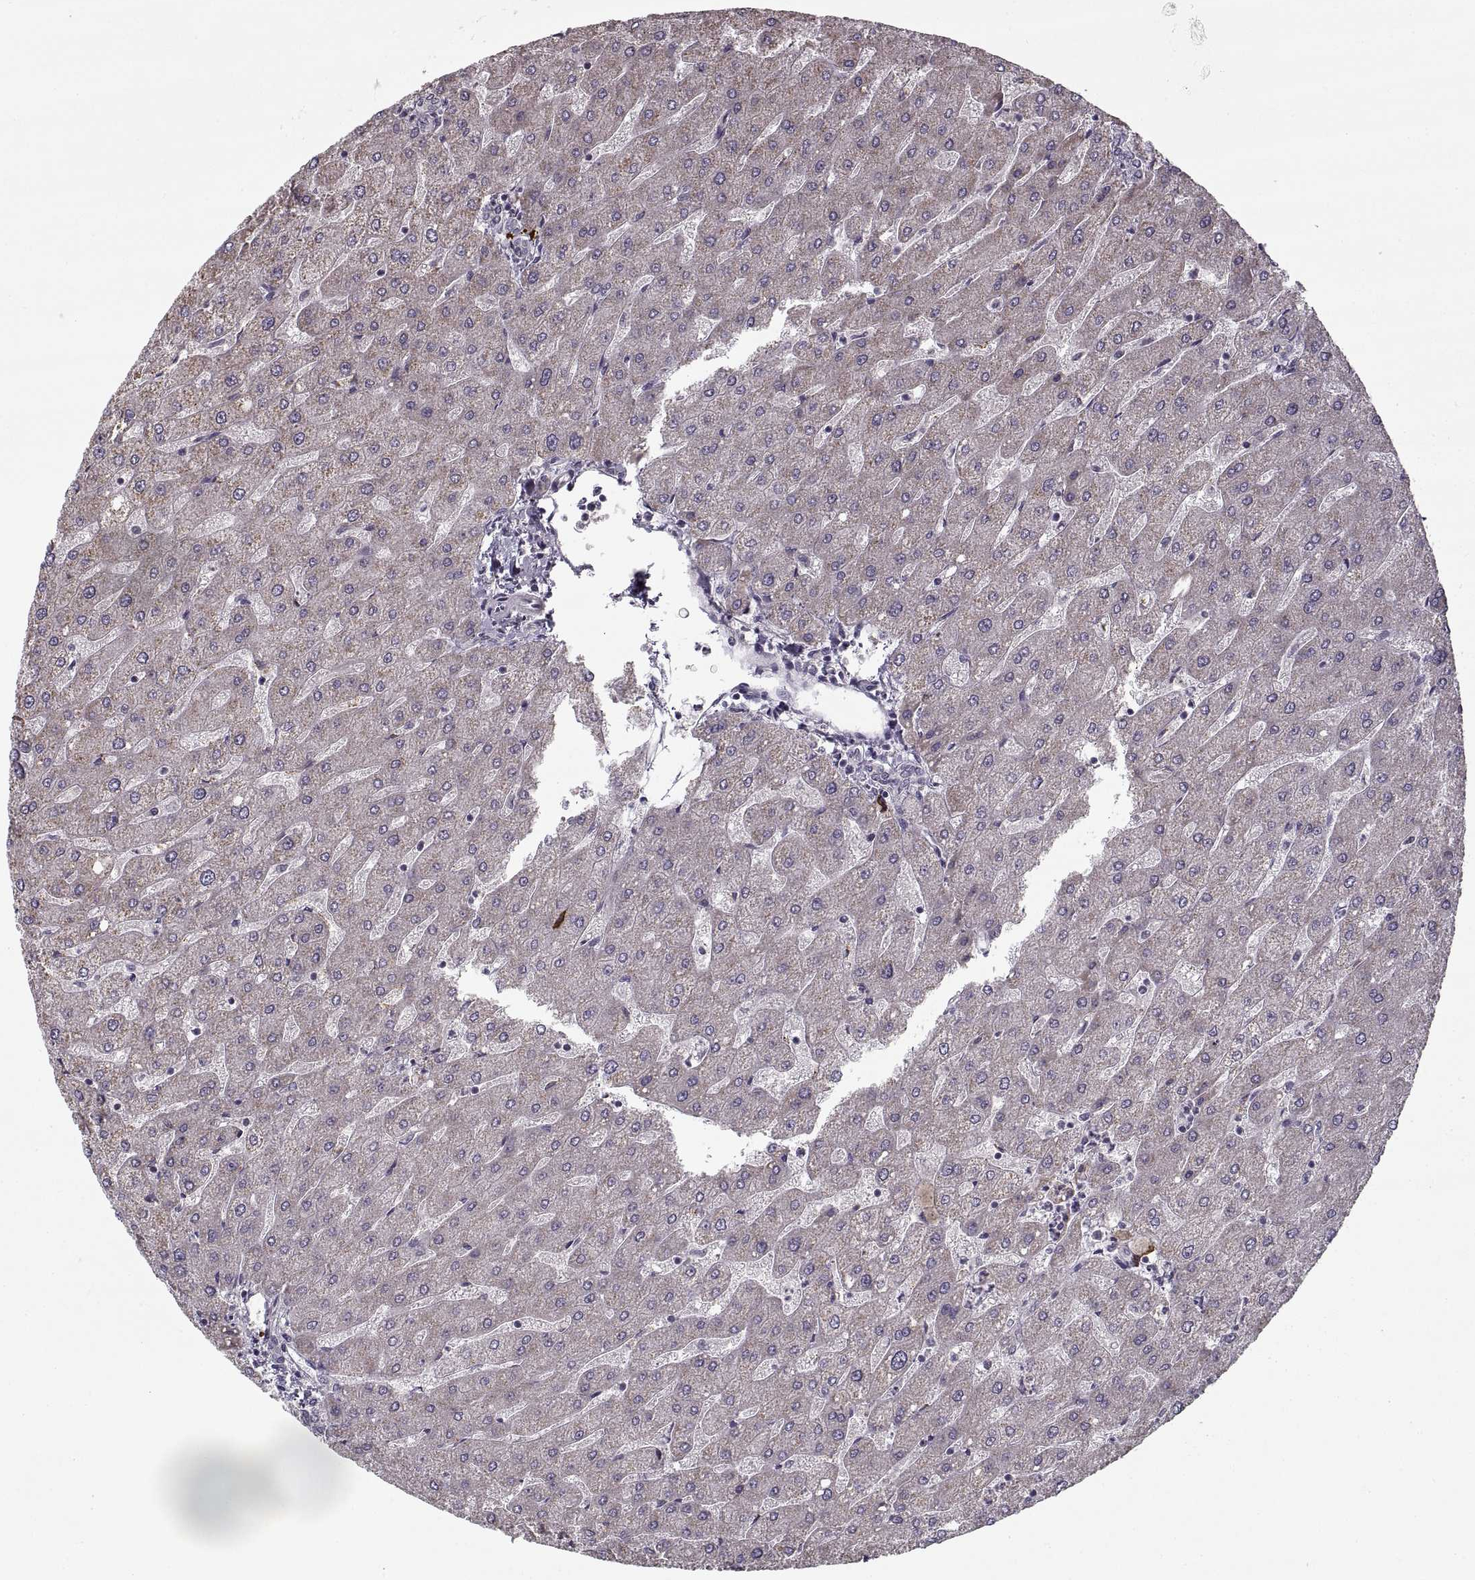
{"staining": {"intensity": "negative", "quantity": "none", "location": "none"}, "tissue": "liver", "cell_type": "Cholangiocytes", "image_type": "normal", "snomed": [{"axis": "morphology", "description": "Normal tissue, NOS"}, {"axis": "topography", "description": "Liver"}], "caption": "Immunohistochemical staining of benign liver demonstrates no significant staining in cholangiocytes. (DAB (3,3'-diaminobenzidine) IHC, high magnification).", "gene": "GAD2", "patient": {"sex": "male", "age": 67}}